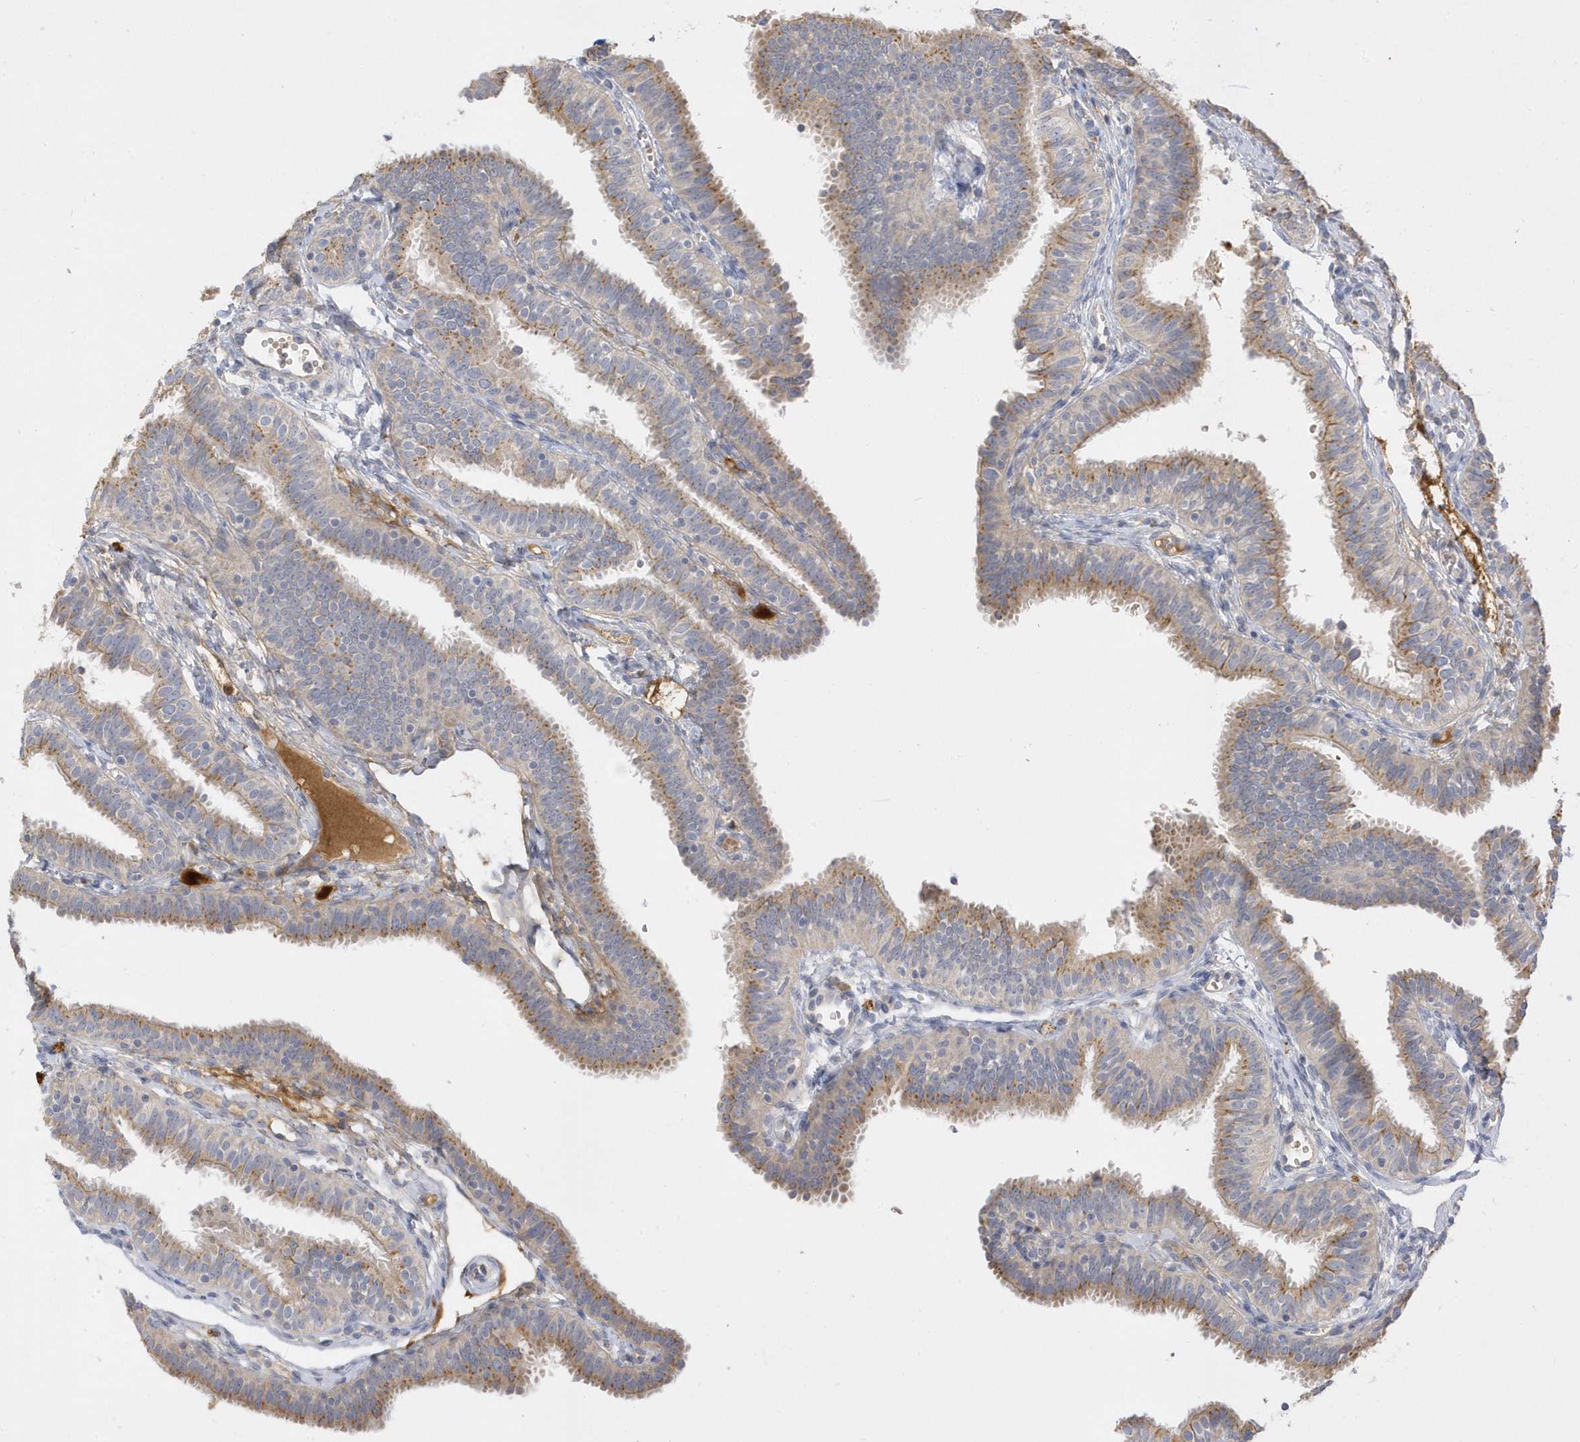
{"staining": {"intensity": "moderate", "quantity": "25%-75%", "location": "cytoplasmic/membranous"}, "tissue": "fallopian tube", "cell_type": "Glandular cells", "image_type": "normal", "snomed": [{"axis": "morphology", "description": "Normal tissue, NOS"}, {"axis": "topography", "description": "Fallopian tube"}], "caption": "A medium amount of moderate cytoplasmic/membranous staining is seen in approximately 25%-75% of glandular cells in benign fallopian tube.", "gene": "DPP9", "patient": {"sex": "female", "age": 35}}